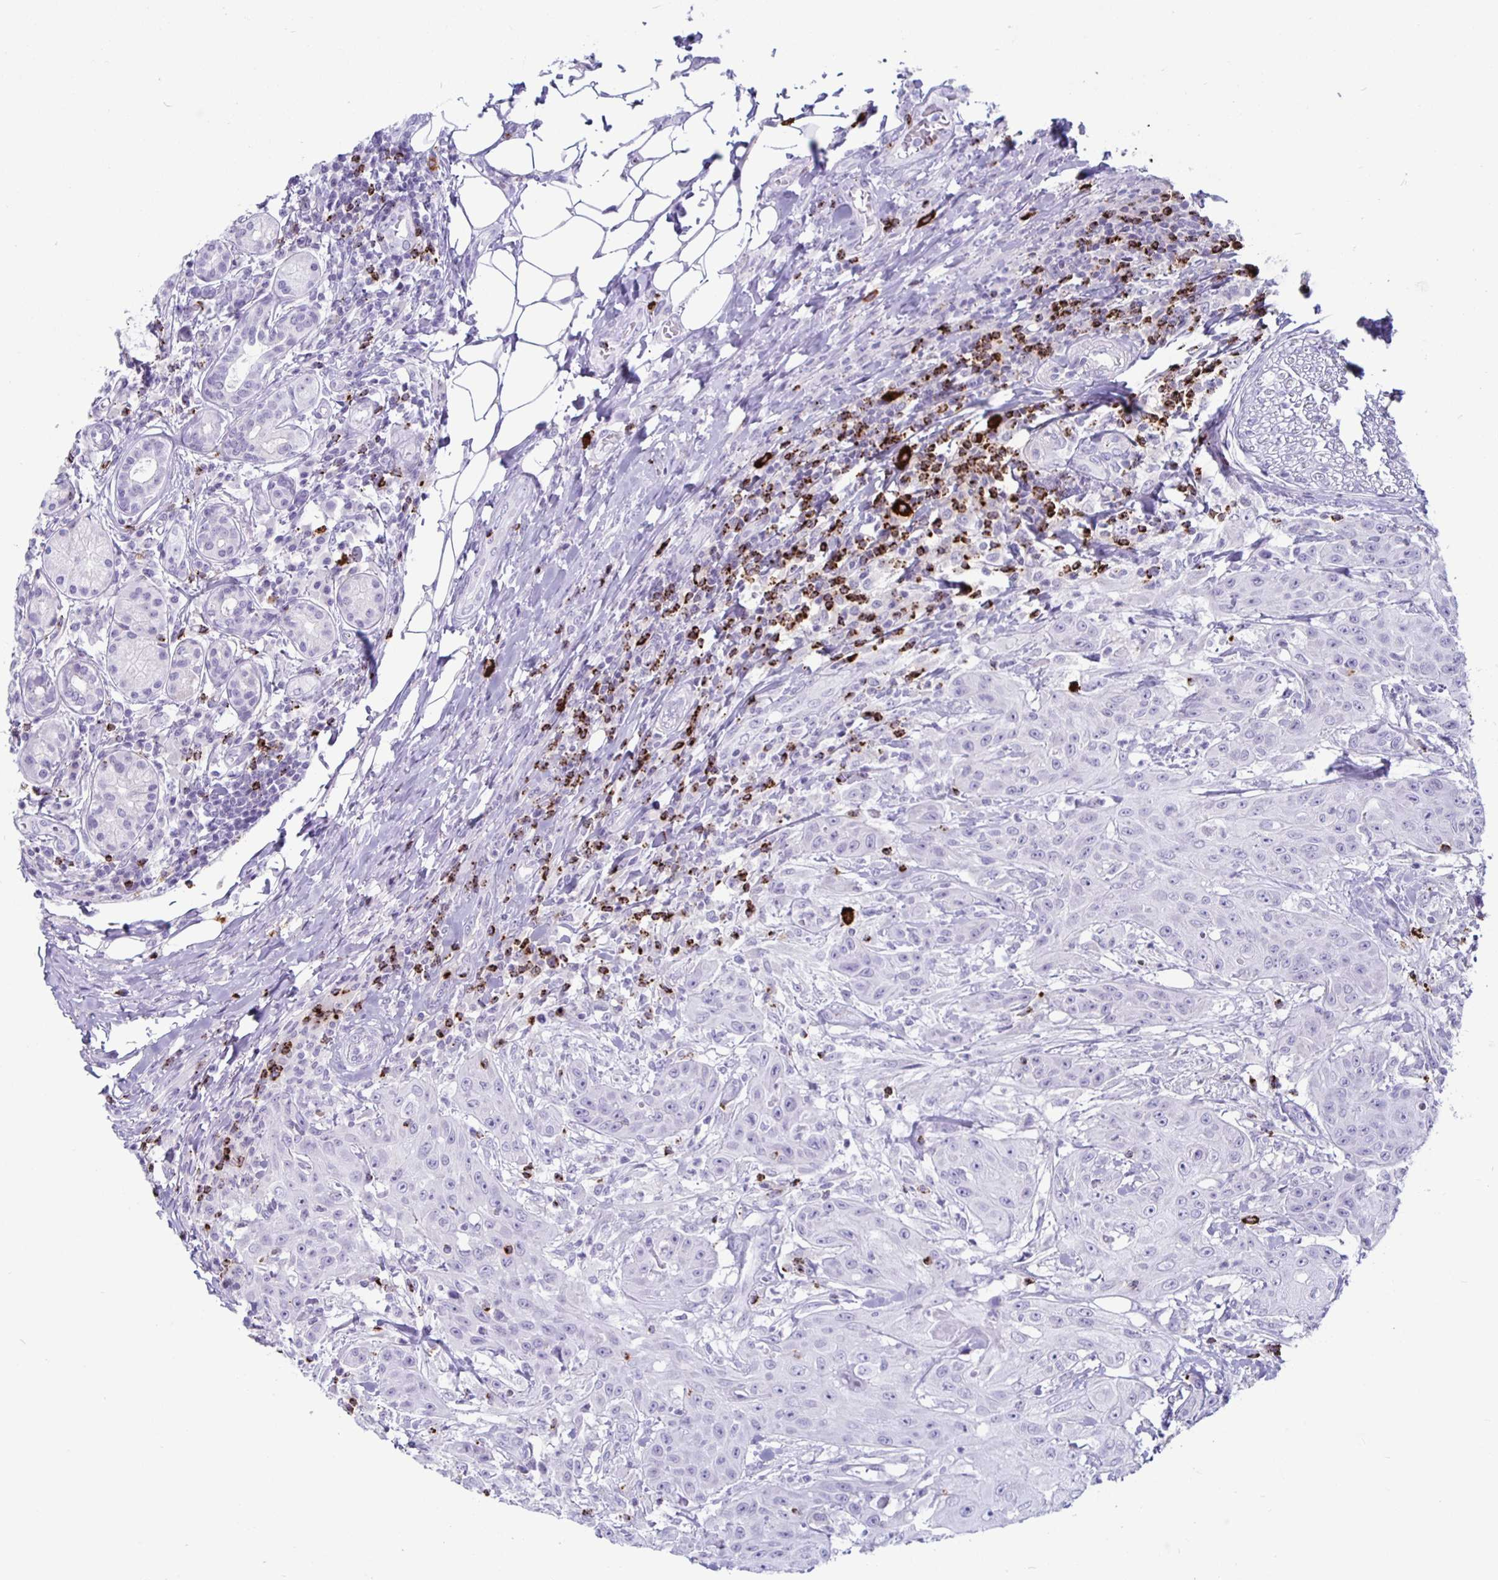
{"staining": {"intensity": "negative", "quantity": "none", "location": "none"}, "tissue": "head and neck cancer", "cell_type": "Tumor cells", "image_type": "cancer", "snomed": [{"axis": "morphology", "description": "Normal tissue, NOS"}, {"axis": "morphology", "description": "Squamous cell carcinoma, NOS"}, {"axis": "topography", "description": "Oral tissue"}, {"axis": "topography", "description": "Head-Neck"}], "caption": "The immunohistochemistry micrograph has no significant expression in tumor cells of squamous cell carcinoma (head and neck) tissue.", "gene": "GZMK", "patient": {"sex": "female", "age": 55}}